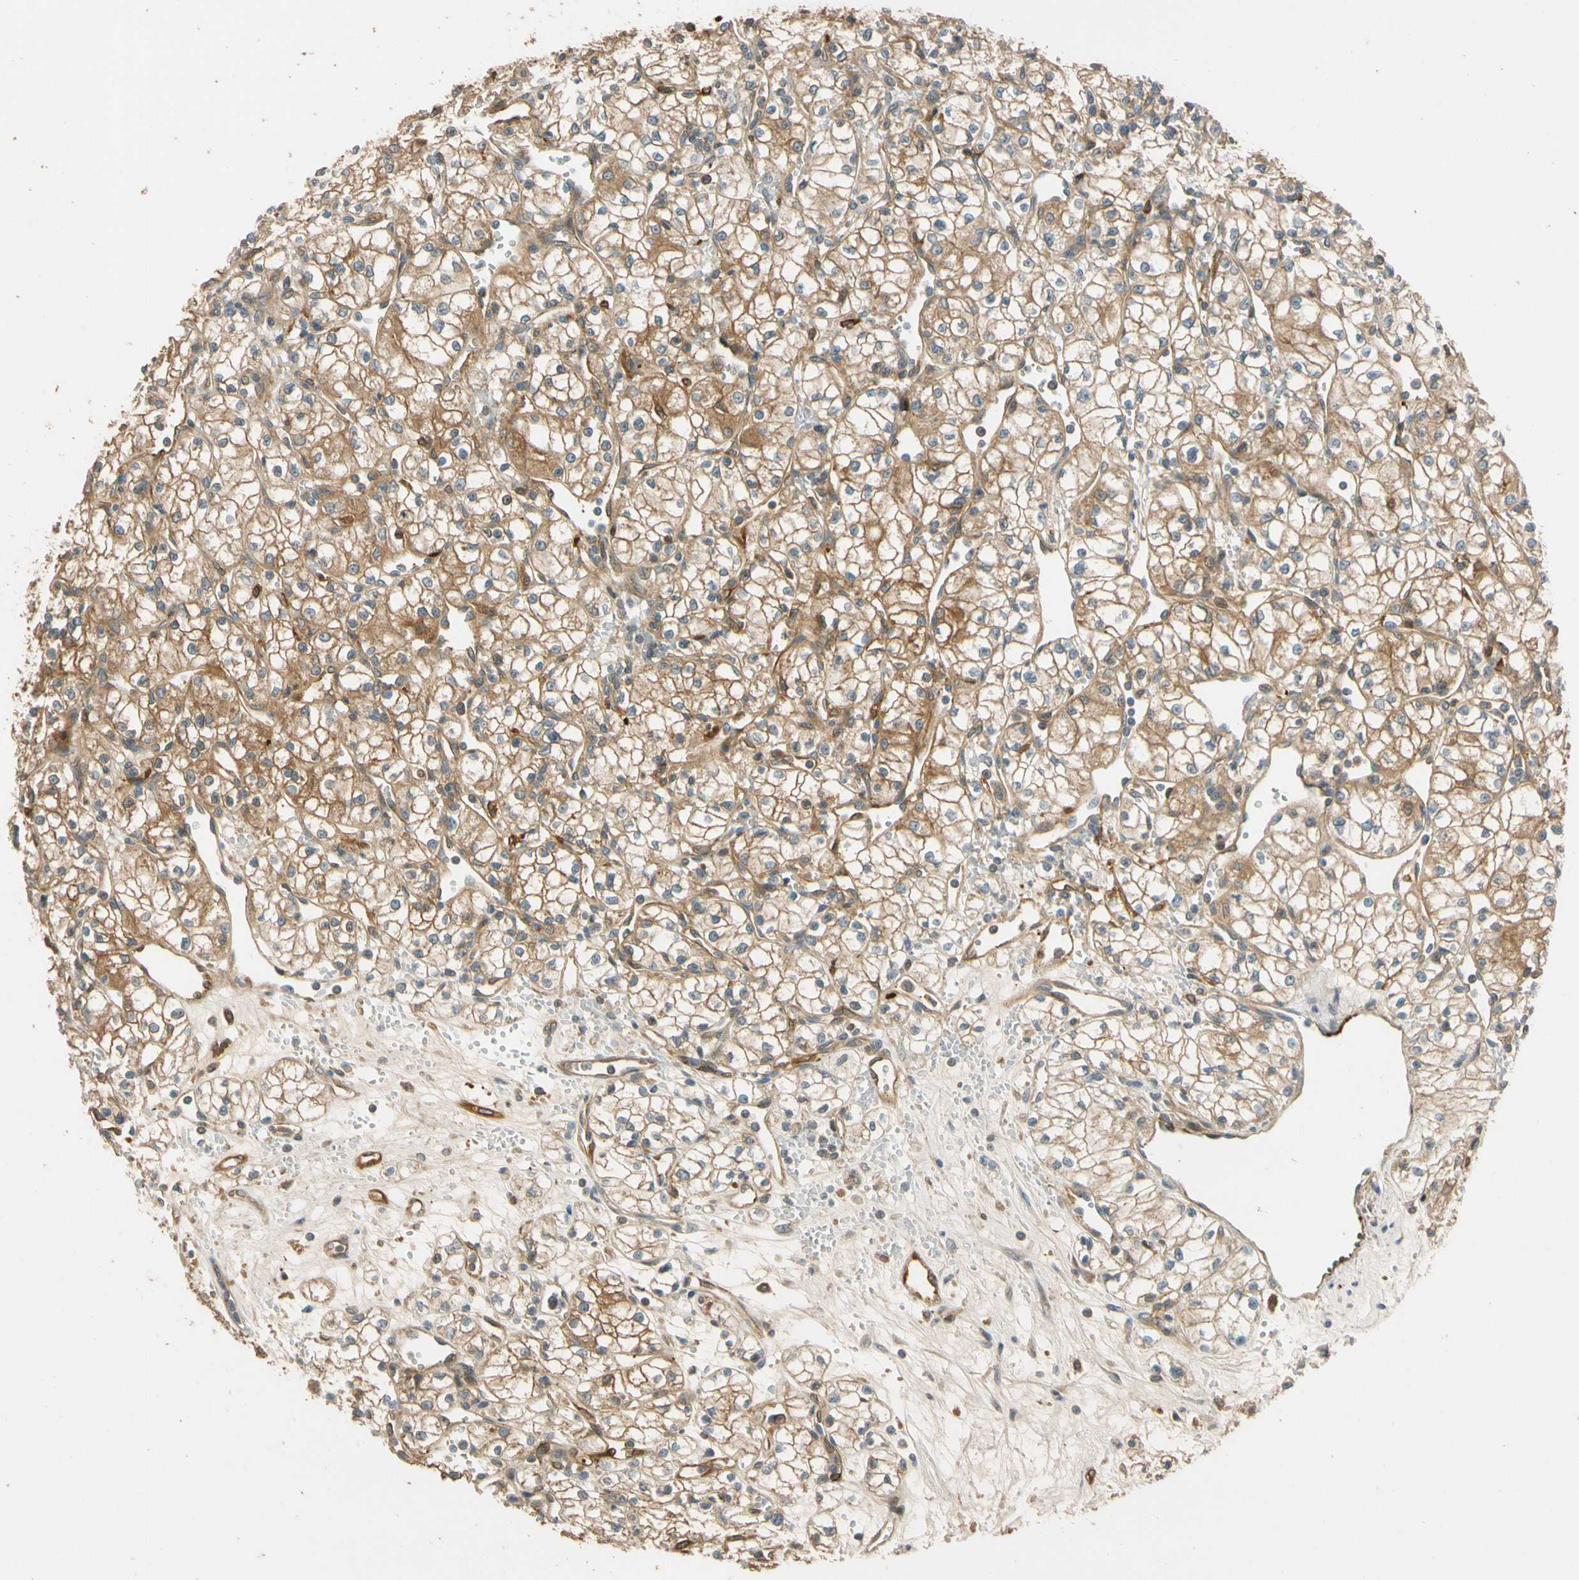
{"staining": {"intensity": "moderate", "quantity": ">75%", "location": "cytoplasmic/membranous"}, "tissue": "renal cancer", "cell_type": "Tumor cells", "image_type": "cancer", "snomed": [{"axis": "morphology", "description": "Normal tissue, NOS"}, {"axis": "morphology", "description": "Adenocarcinoma, NOS"}, {"axis": "topography", "description": "Kidney"}], "caption": "Moderate cytoplasmic/membranous staining is present in about >75% of tumor cells in renal adenocarcinoma.", "gene": "PARP14", "patient": {"sex": "male", "age": 59}}